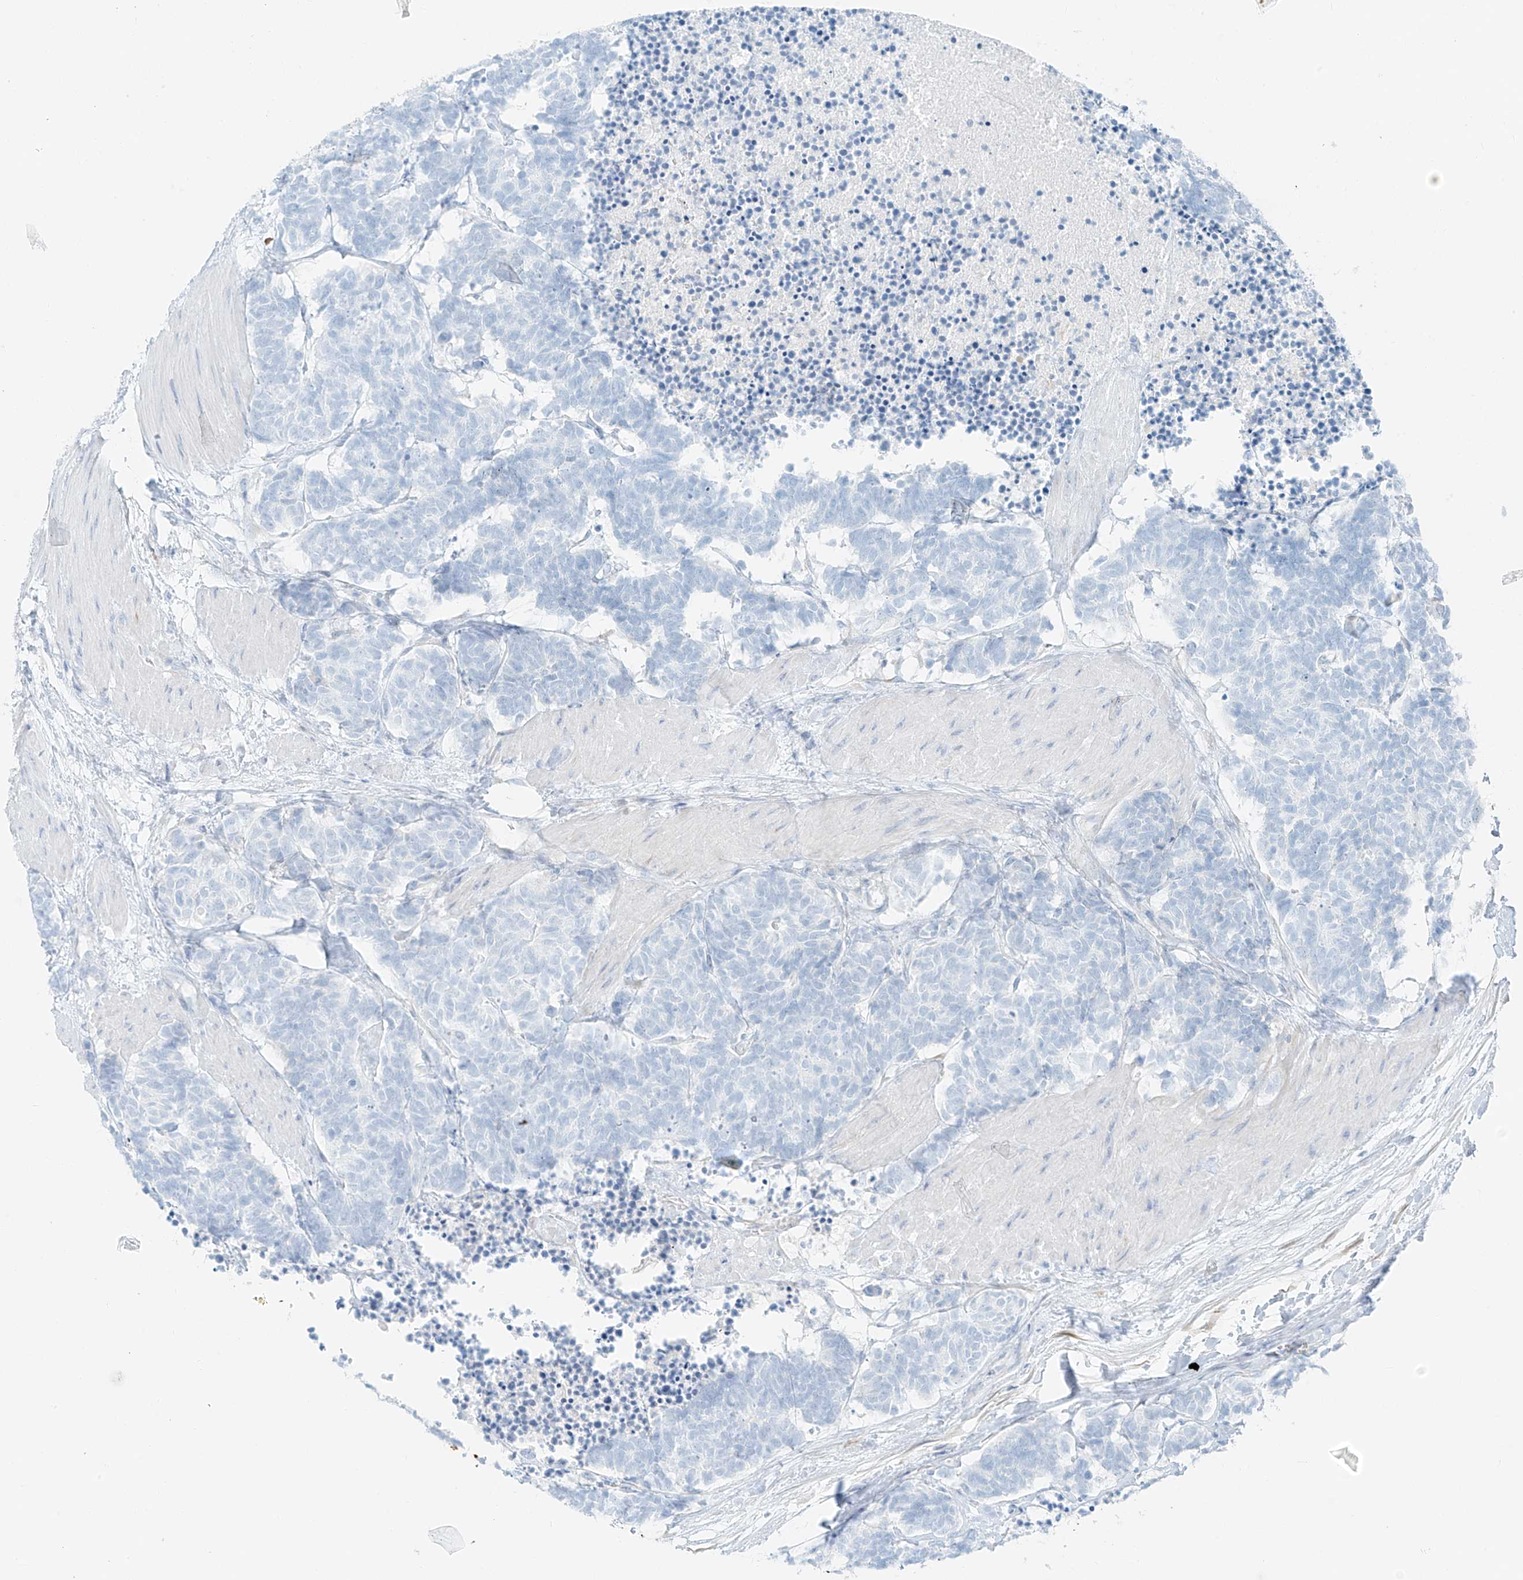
{"staining": {"intensity": "negative", "quantity": "none", "location": "none"}, "tissue": "carcinoid", "cell_type": "Tumor cells", "image_type": "cancer", "snomed": [{"axis": "morphology", "description": "Carcinoma, NOS"}, {"axis": "morphology", "description": "Carcinoid, malignant, NOS"}, {"axis": "topography", "description": "Urinary bladder"}], "caption": "Protein analysis of carcinoma reveals no significant positivity in tumor cells.", "gene": "FSTL1", "patient": {"sex": "male", "age": 57}}